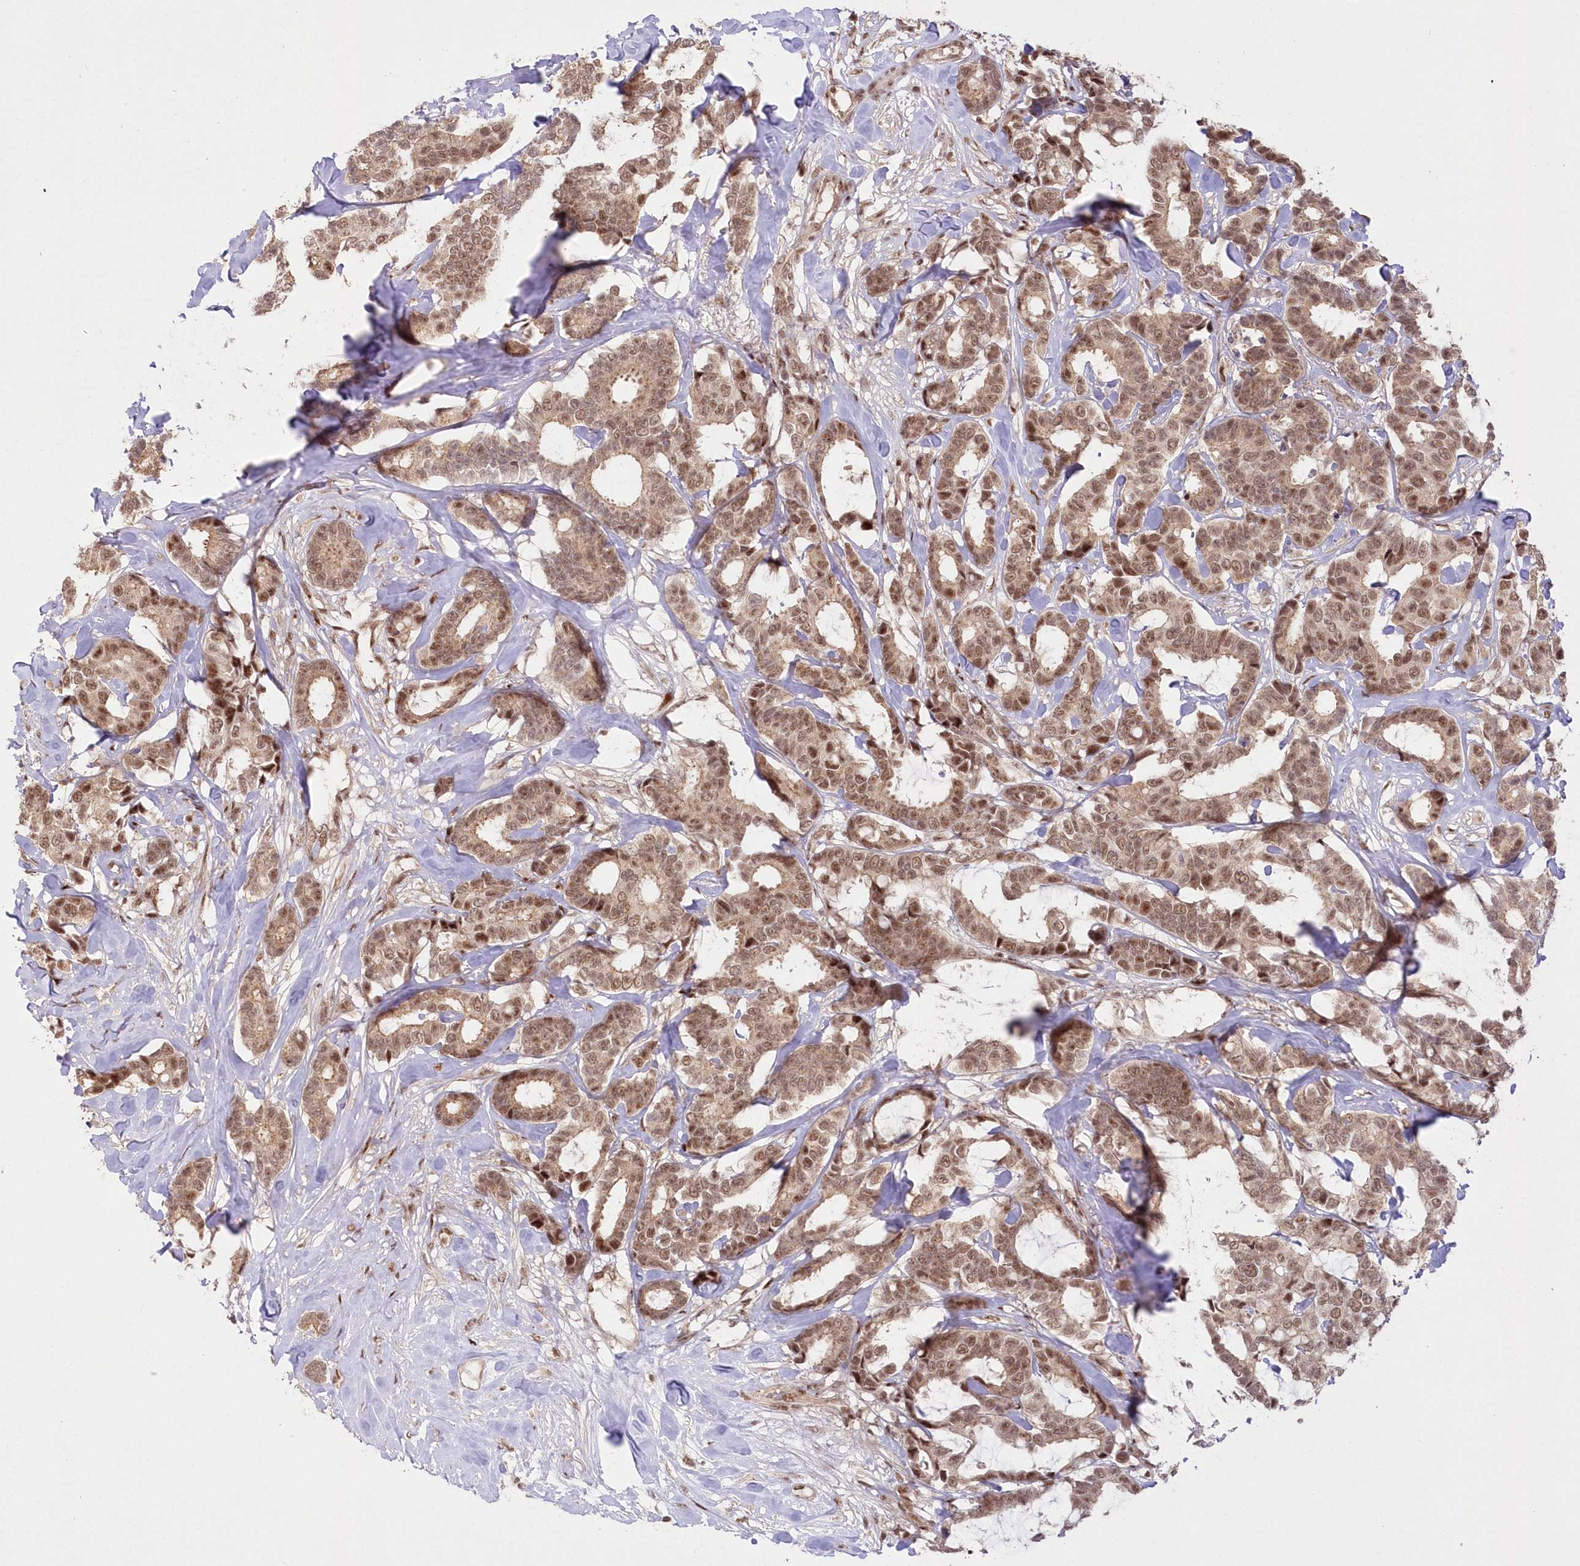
{"staining": {"intensity": "moderate", "quantity": ">75%", "location": "cytoplasmic/membranous,nuclear"}, "tissue": "breast cancer", "cell_type": "Tumor cells", "image_type": "cancer", "snomed": [{"axis": "morphology", "description": "Duct carcinoma"}, {"axis": "topography", "description": "Breast"}], "caption": "This micrograph shows immunohistochemistry (IHC) staining of human breast invasive ductal carcinoma, with medium moderate cytoplasmic/membranous and nuclear positivity in about >75% of tumor cells.", "gene": "WBP1L", "patient": {"sex": "female", "age": 87}}